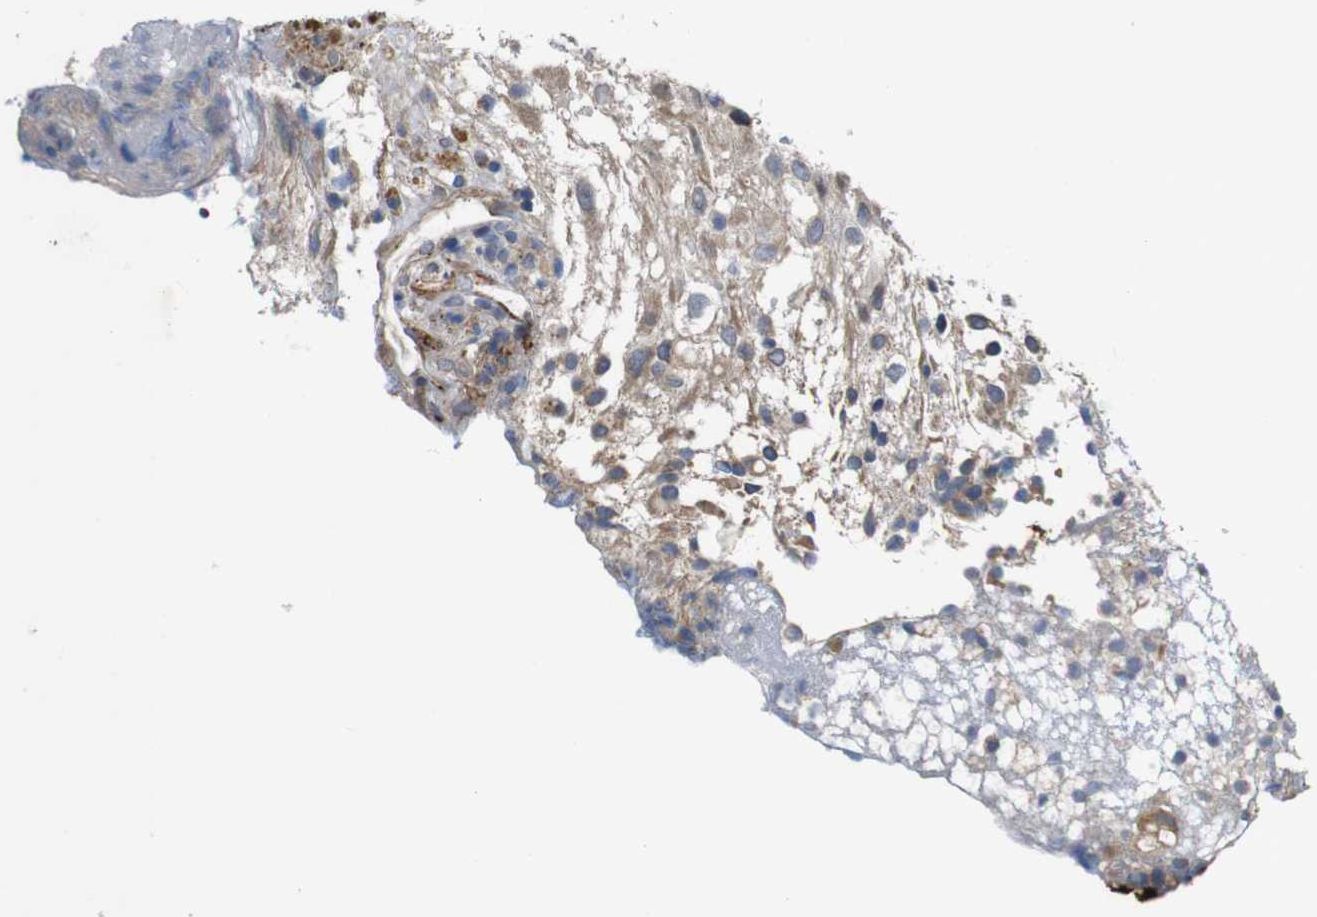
{"staining": {"intensity": "negative", "quantity": "none", "location": "none"}, "tissue": "glioma", "cell_type": "Tumor cells", "image_type": "cancer", "snomed": [{"axis": "morphology", "description": "Glioma, malignant, High grade"}, {"axis": "topography", "description": "Brain"}], "caption": "The micrograph displays no staining of tumor cells in malignant high-grade glioma.", "gene": "GGT7", "patient": {"sex": "male", "age": 32}}